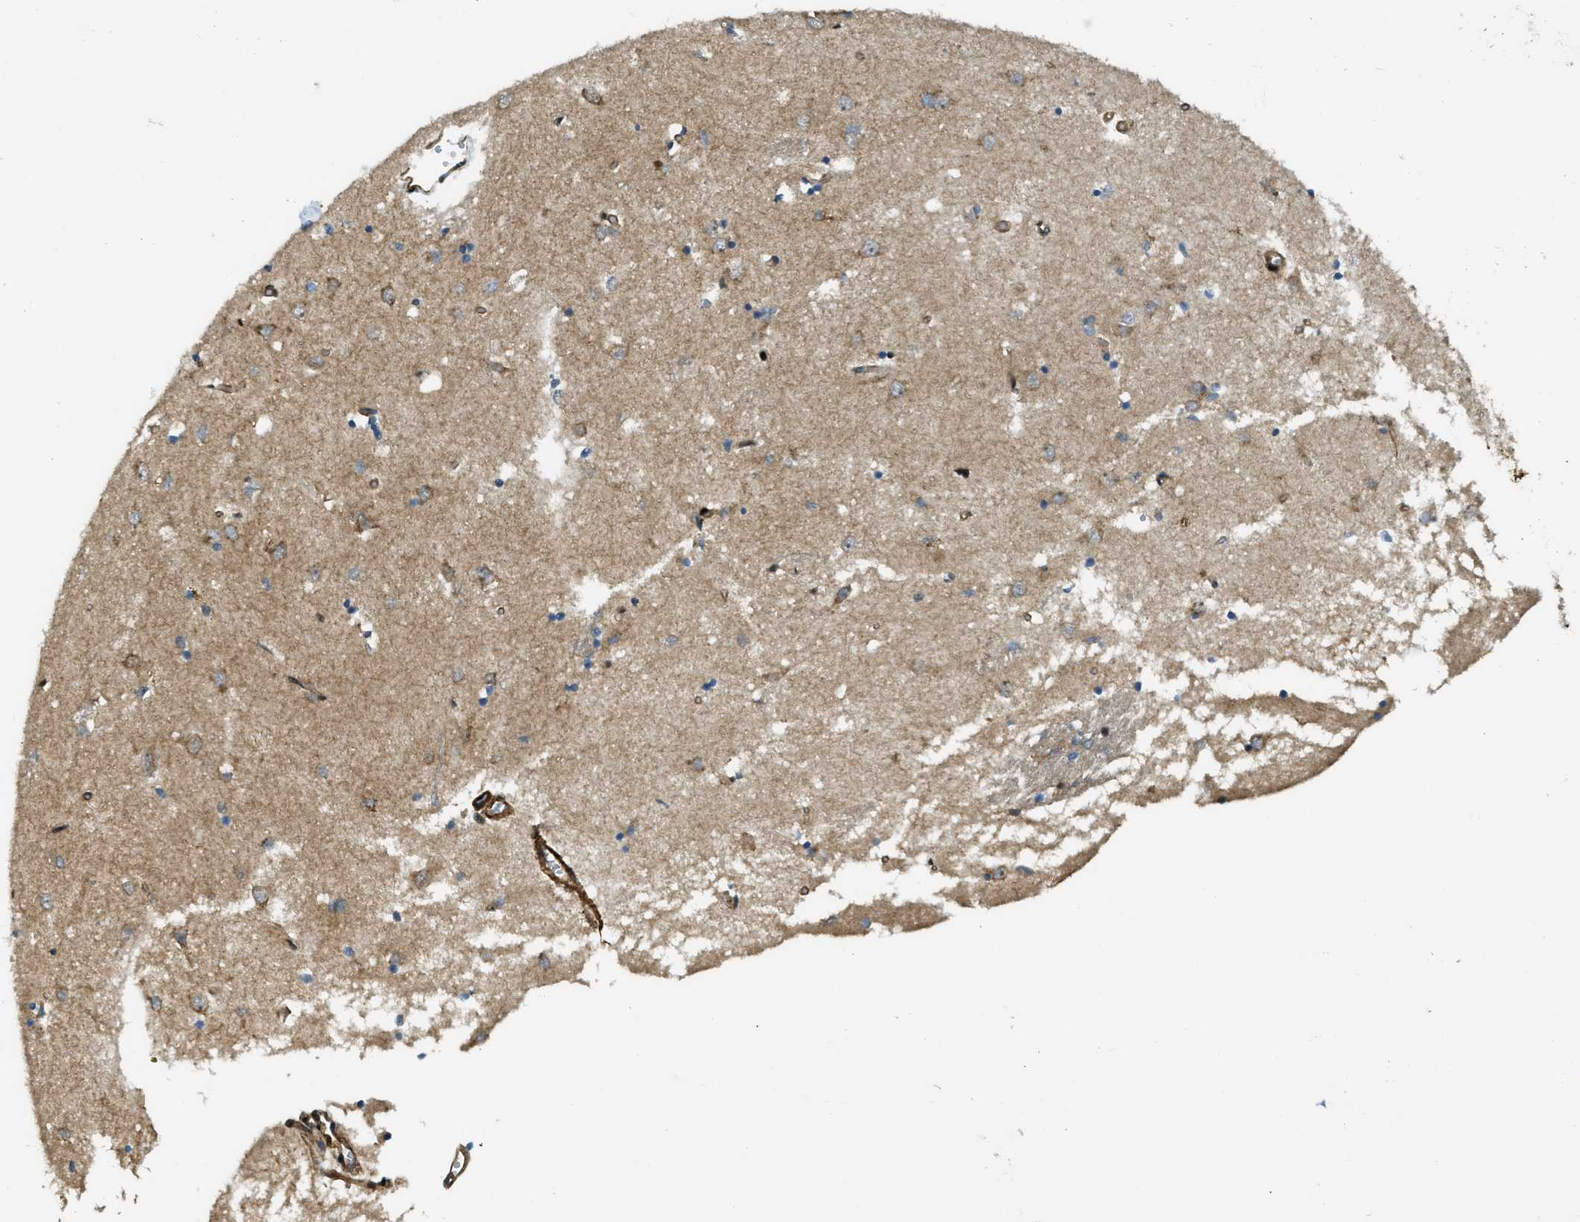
{"staining": {"intensity": "strong", "quantity": ">75%", "location": "nuclear"}, "tissue": "caudate", "cell_type": "Glial cells", "image_type": "normal", "snomed": [{"axis": "morphology", "description": "Normal tissue, NOS"}, {"axis": "topography", "description": "Lateral ventricle wall"}], "caption": "Immunohistochemical staining of unremarkable human caudate shows high levels of strong nuclear expression in approximately >75% of glial cells.", "gene": "CFAP36", "patient": {"sex": "female", "age": 19}}